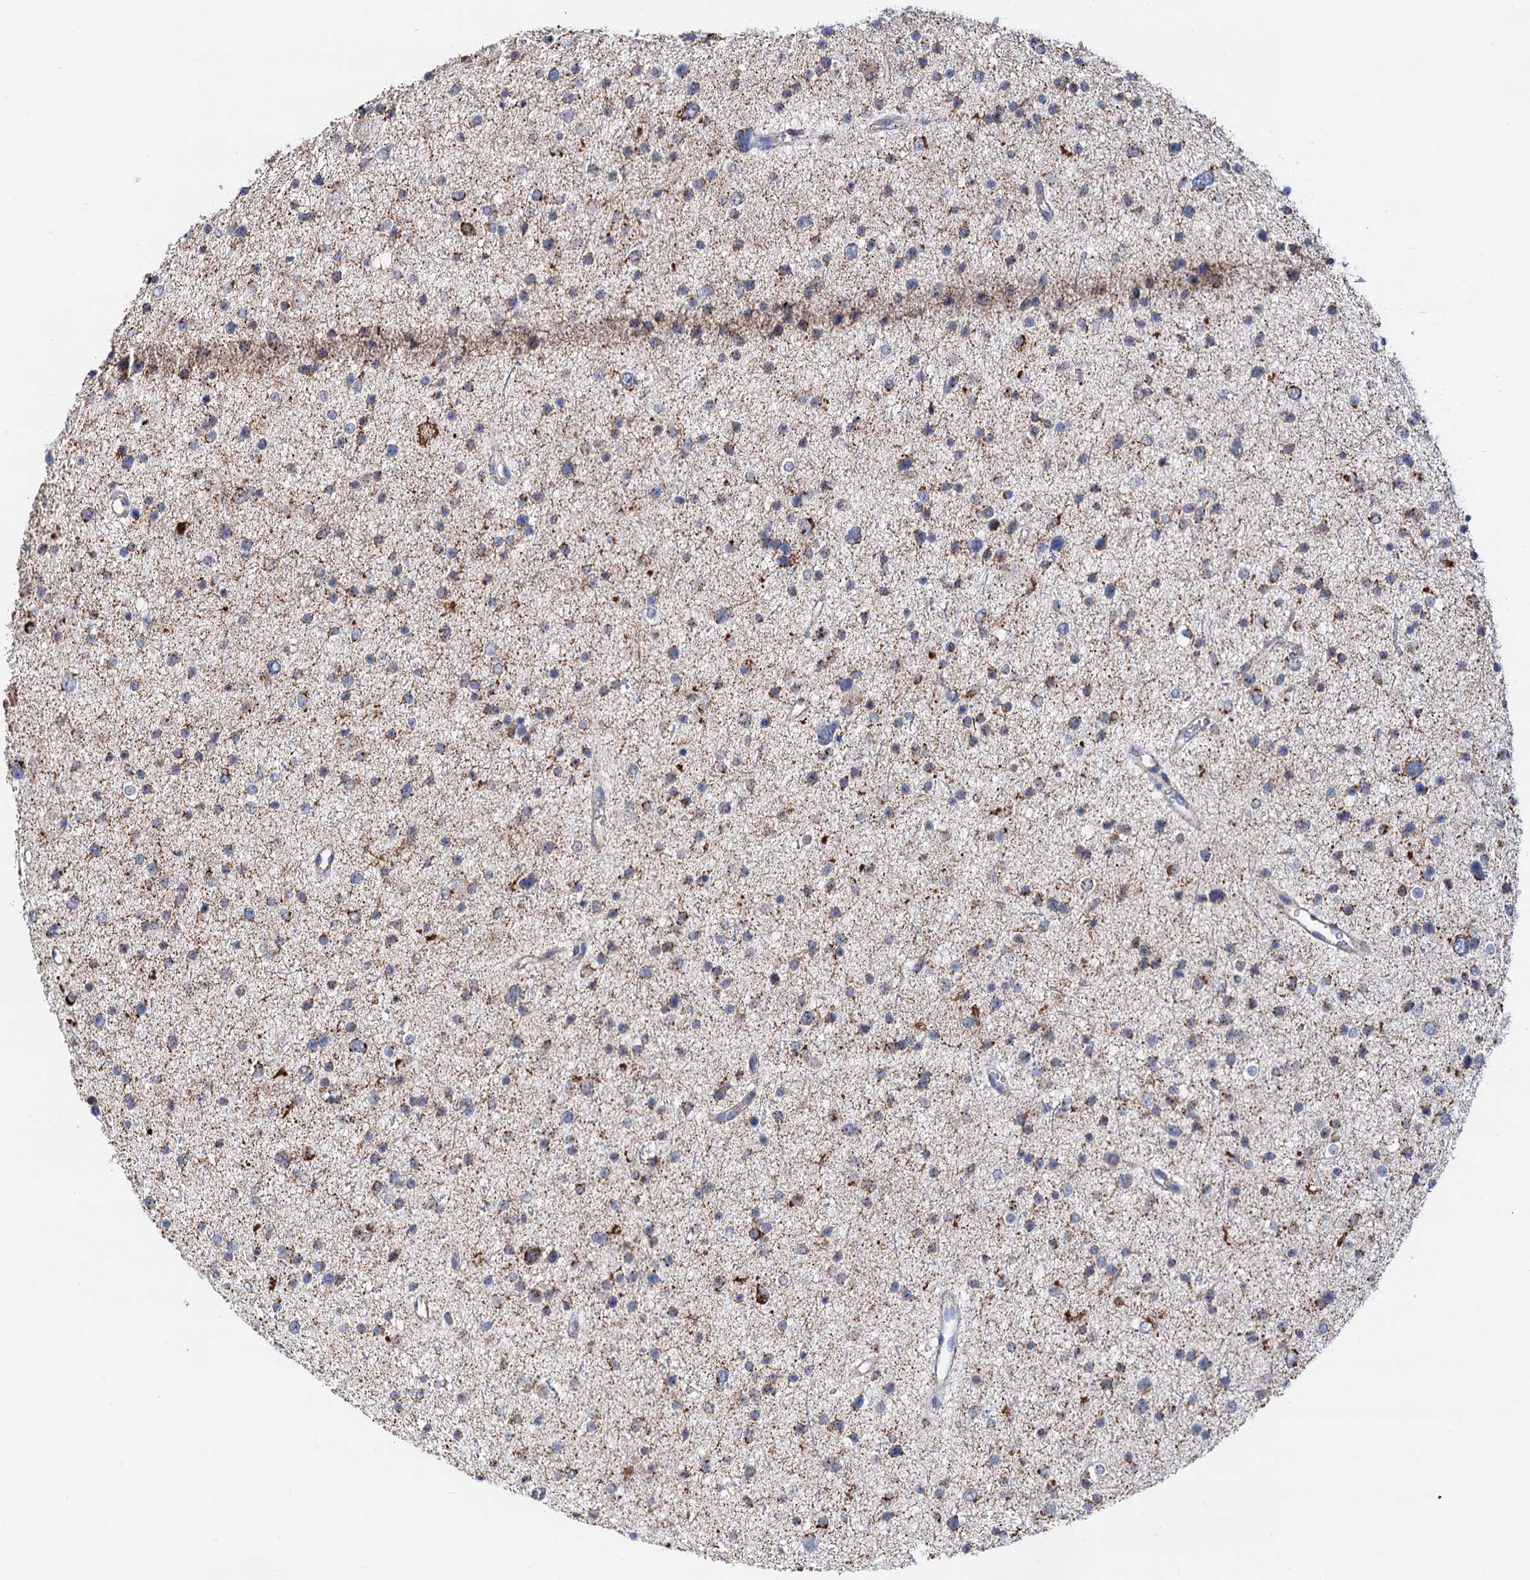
{"staining": {"intensity": "weak", "quantity": "25%-75%", "location": "cytoplasmic/membranous"}, "tissue": "glioma", "cell_type": "Tumor cells", "image_type": "cancer", "snomed": [{"axis": "morphology", "description": "Glioma, malignant, Low grade"}, {"axis": "topography", "description": "Brain"}], "caption": "IHC histopathology image of human malignant low-grade glioma stained for a protein (brown), which displays low levels of weak cytoplasmic/membranous staining in approximately 25%-75% of tumor cells.", "gene": "C2CD3", "patient": {"sex": "female", "age": 37}}